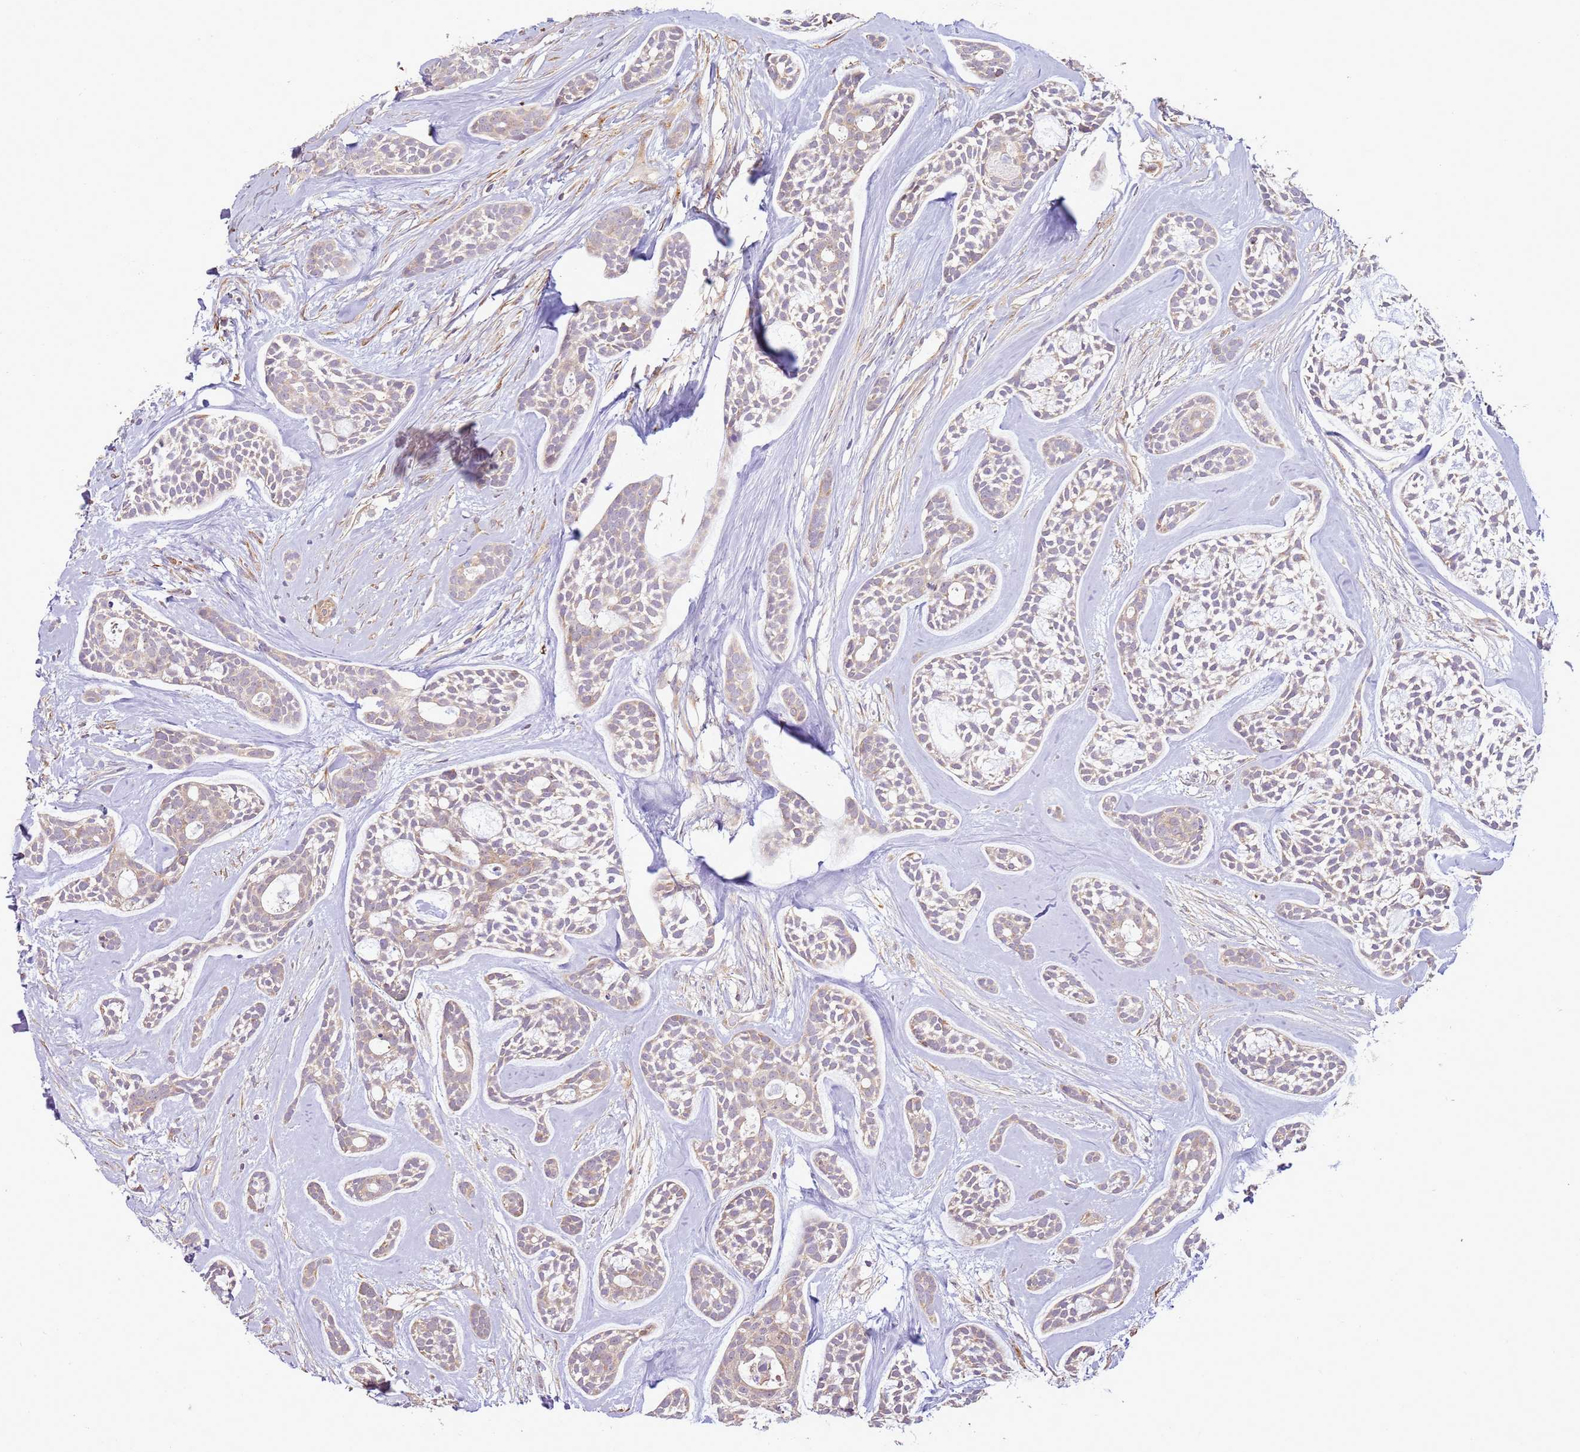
{"staining": {"intensity": "weak", "quantity": "<25%", "location": "cytoplasmic/membranous"}, "tissue": "head and neck cancer", "cell_type": "Tumor cells", "image_type": "cancer", "snomed": [{"axis": "morphology", "description": "Adenocarcinoma, NOS"}, {"axis": "topography", "description": "Subcutis"}, {"axis": "topography", "description": "Head-Neck"}], "caption": "Adenocarcinoma (head and neck) stained for a protein using IHC shows no positivity tumor cells.", "gene": "SCARA3", "patient": {"sex": "female", "age": 73}}